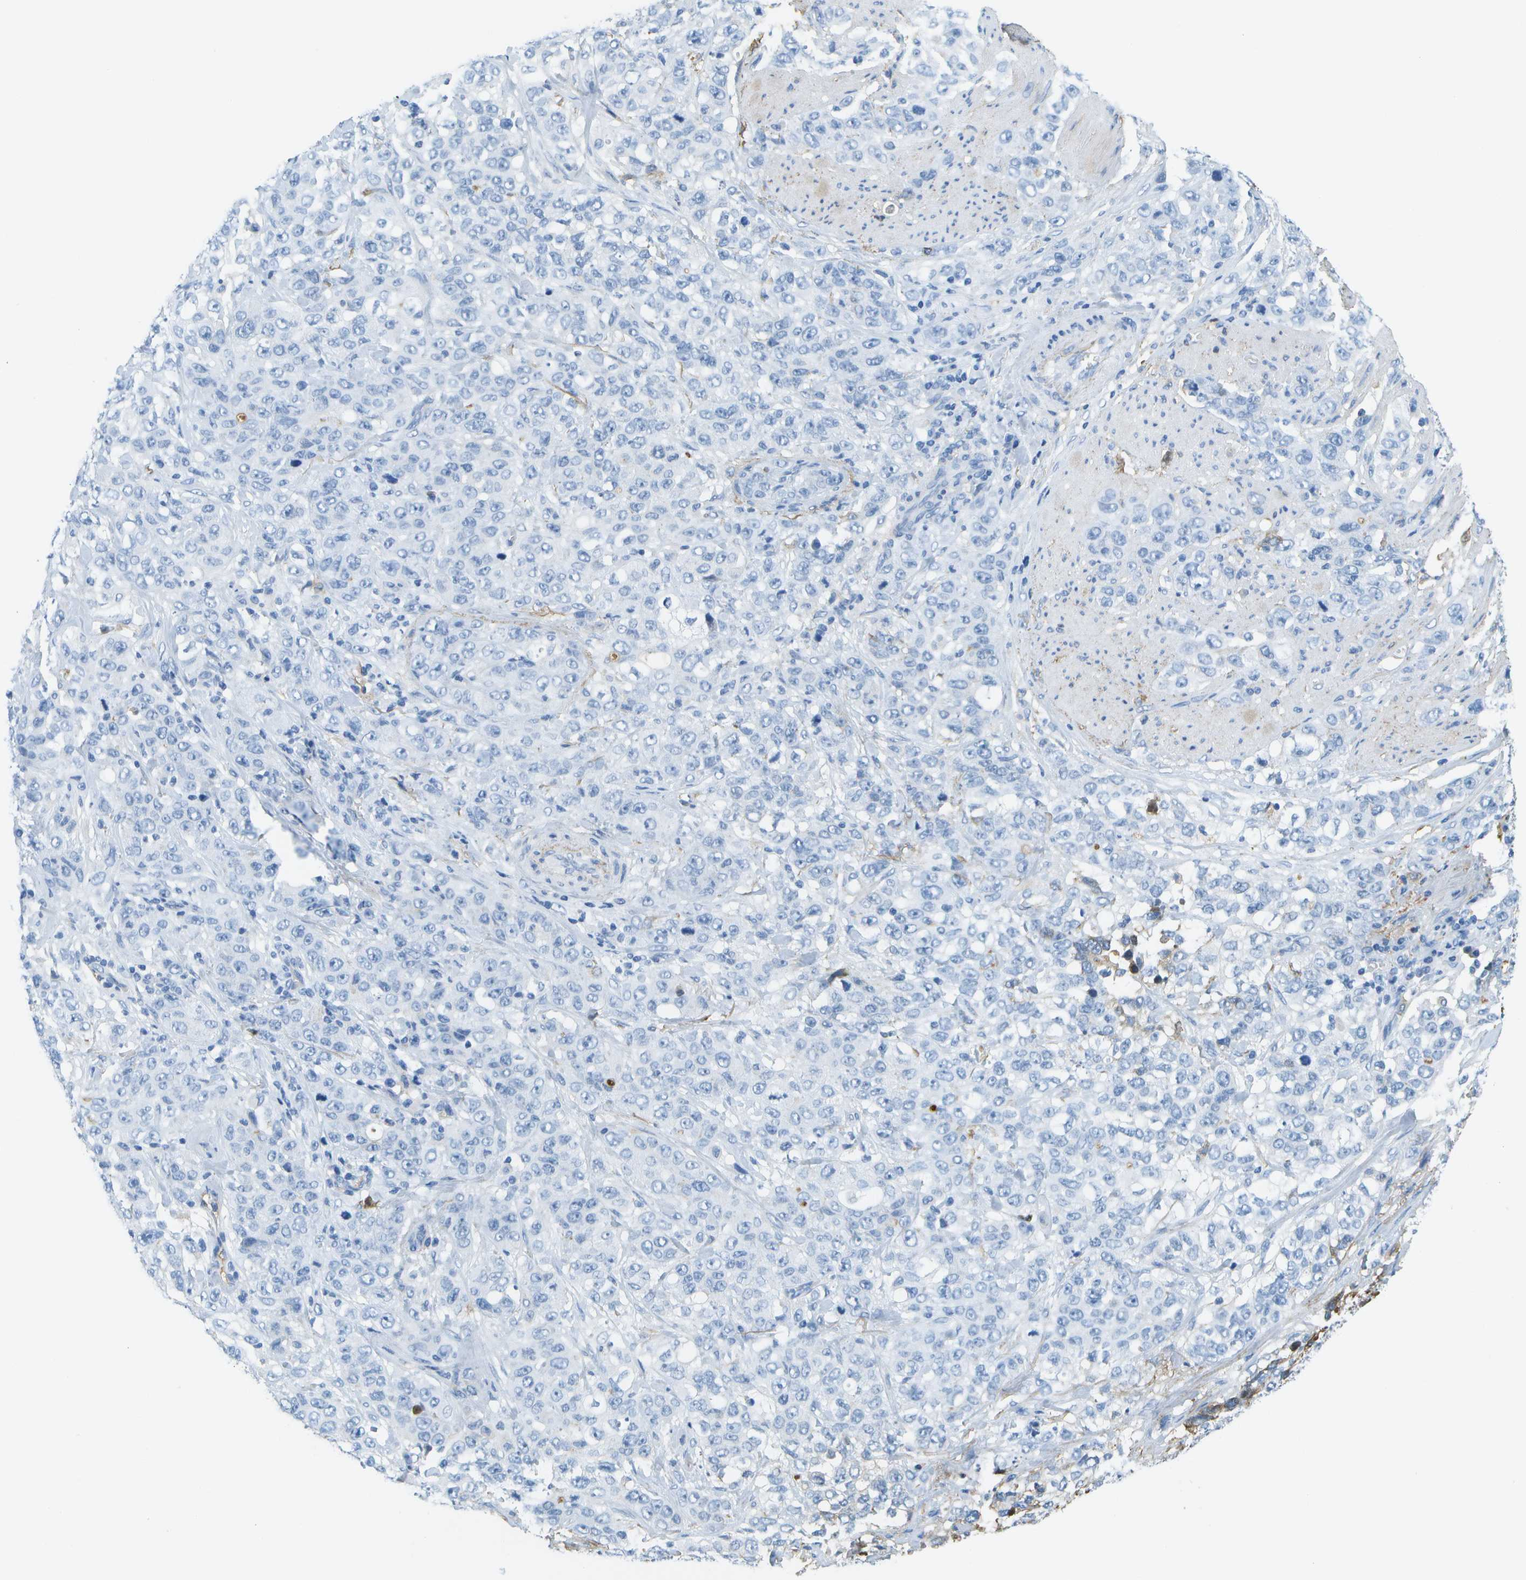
{"staining": {"intensity": "negative", "quantity": "none", "location": "none"}, "tissue": "stomach cancer", "cell_type": "Tumor cells", "image_type": "cancer", "snomed": [{"axis": "morphology", "description": "Adenocarcinoma, NOS"}, {"axis": "topography", "description": "Stomach"}], "caption": "The image exhibits no staining of tumor cells in stomach adenocarcinoma.", "gene": "SERPINA1", "patient": {"sex": "male", "age": 48}}